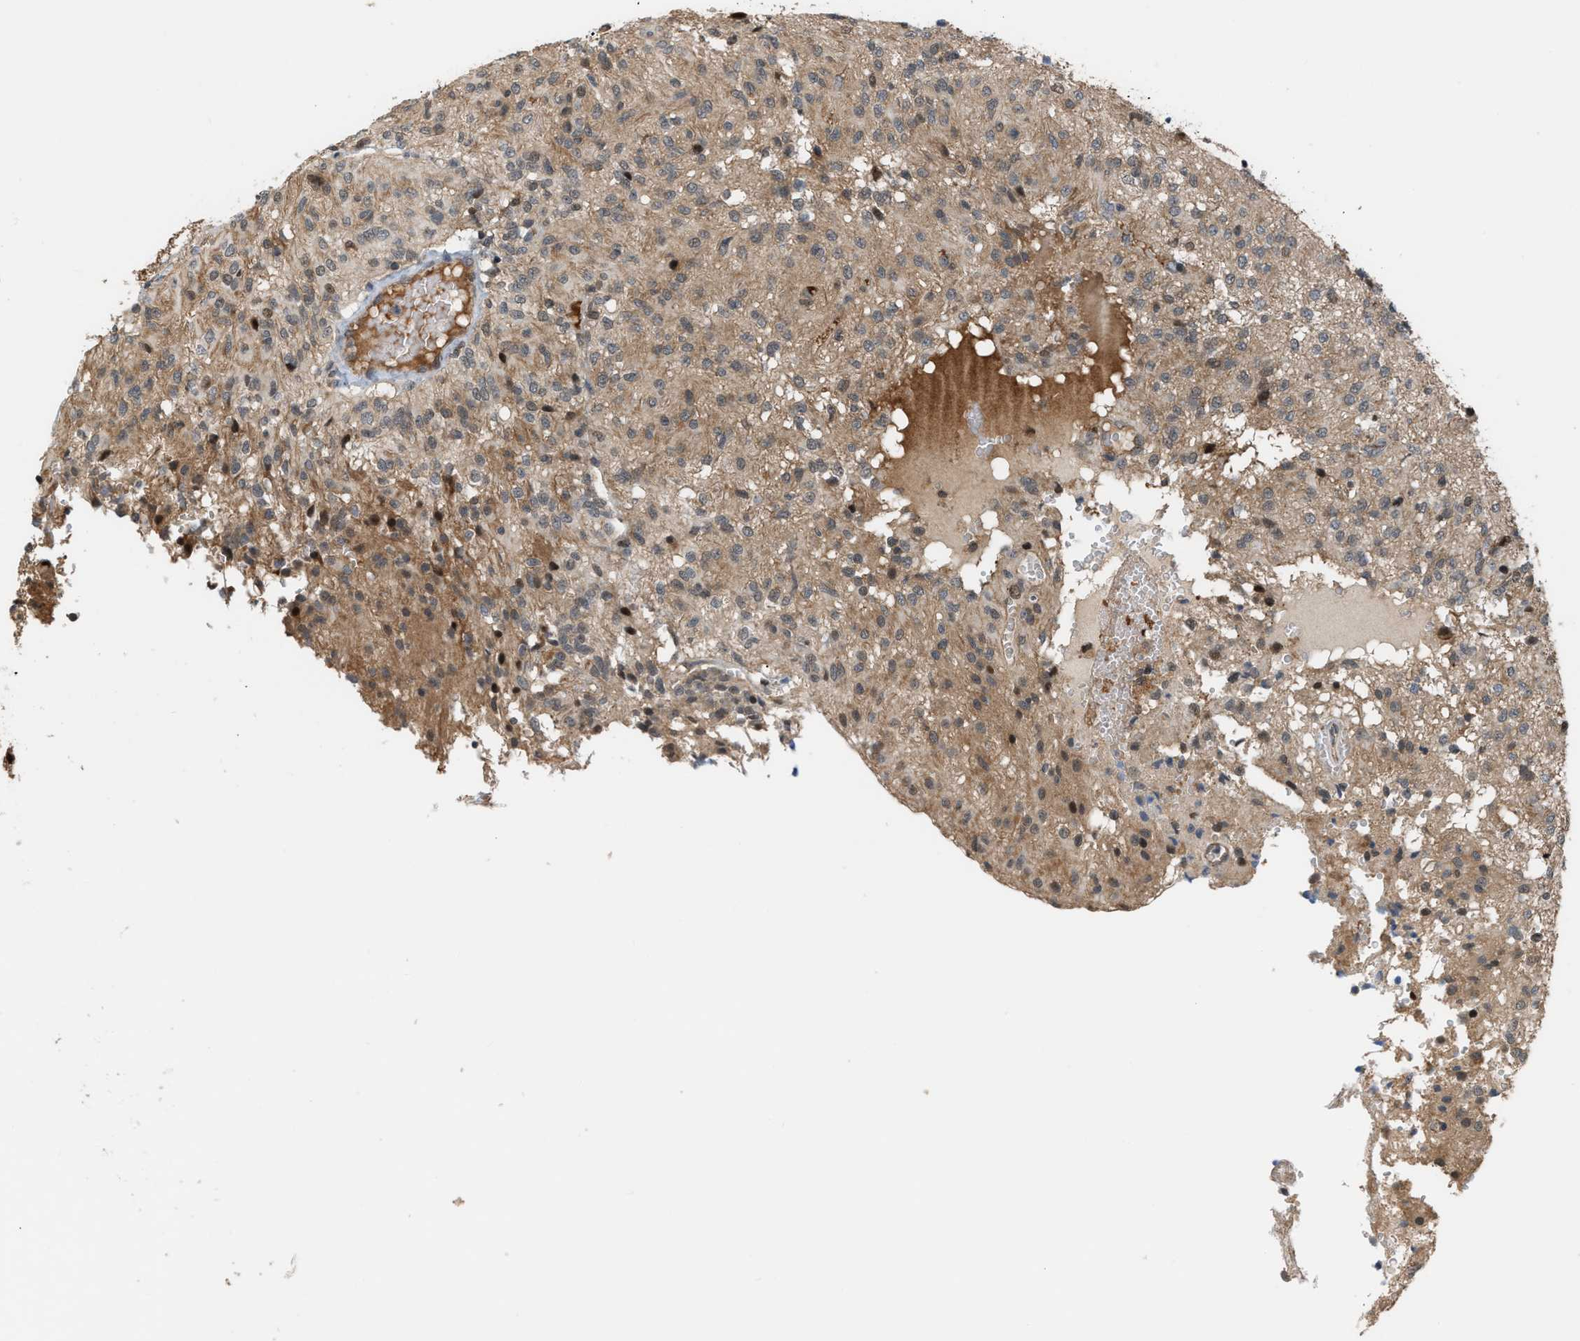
{"staining": {"intensity": "weak", "quantity": ">75%", "location": "cytoplasmic/membranous"}, "tissue": "glioma", "cell_type": "Tumor cells", "image_type": "cancer", "snomed": [{"axis": "morphology", "description": "Glioma, malignant, High grade"}, {"axis": "topography", "description": "Brain"}], "caption": "Malignant glioma (high-grade) was stained to show a protein in brown. There is low levels of weak cytoplasmic/membranous staining in about >75% of tumor cells.", "gene": "RFFL", "patient": {"sex": "female", "age": 59}}